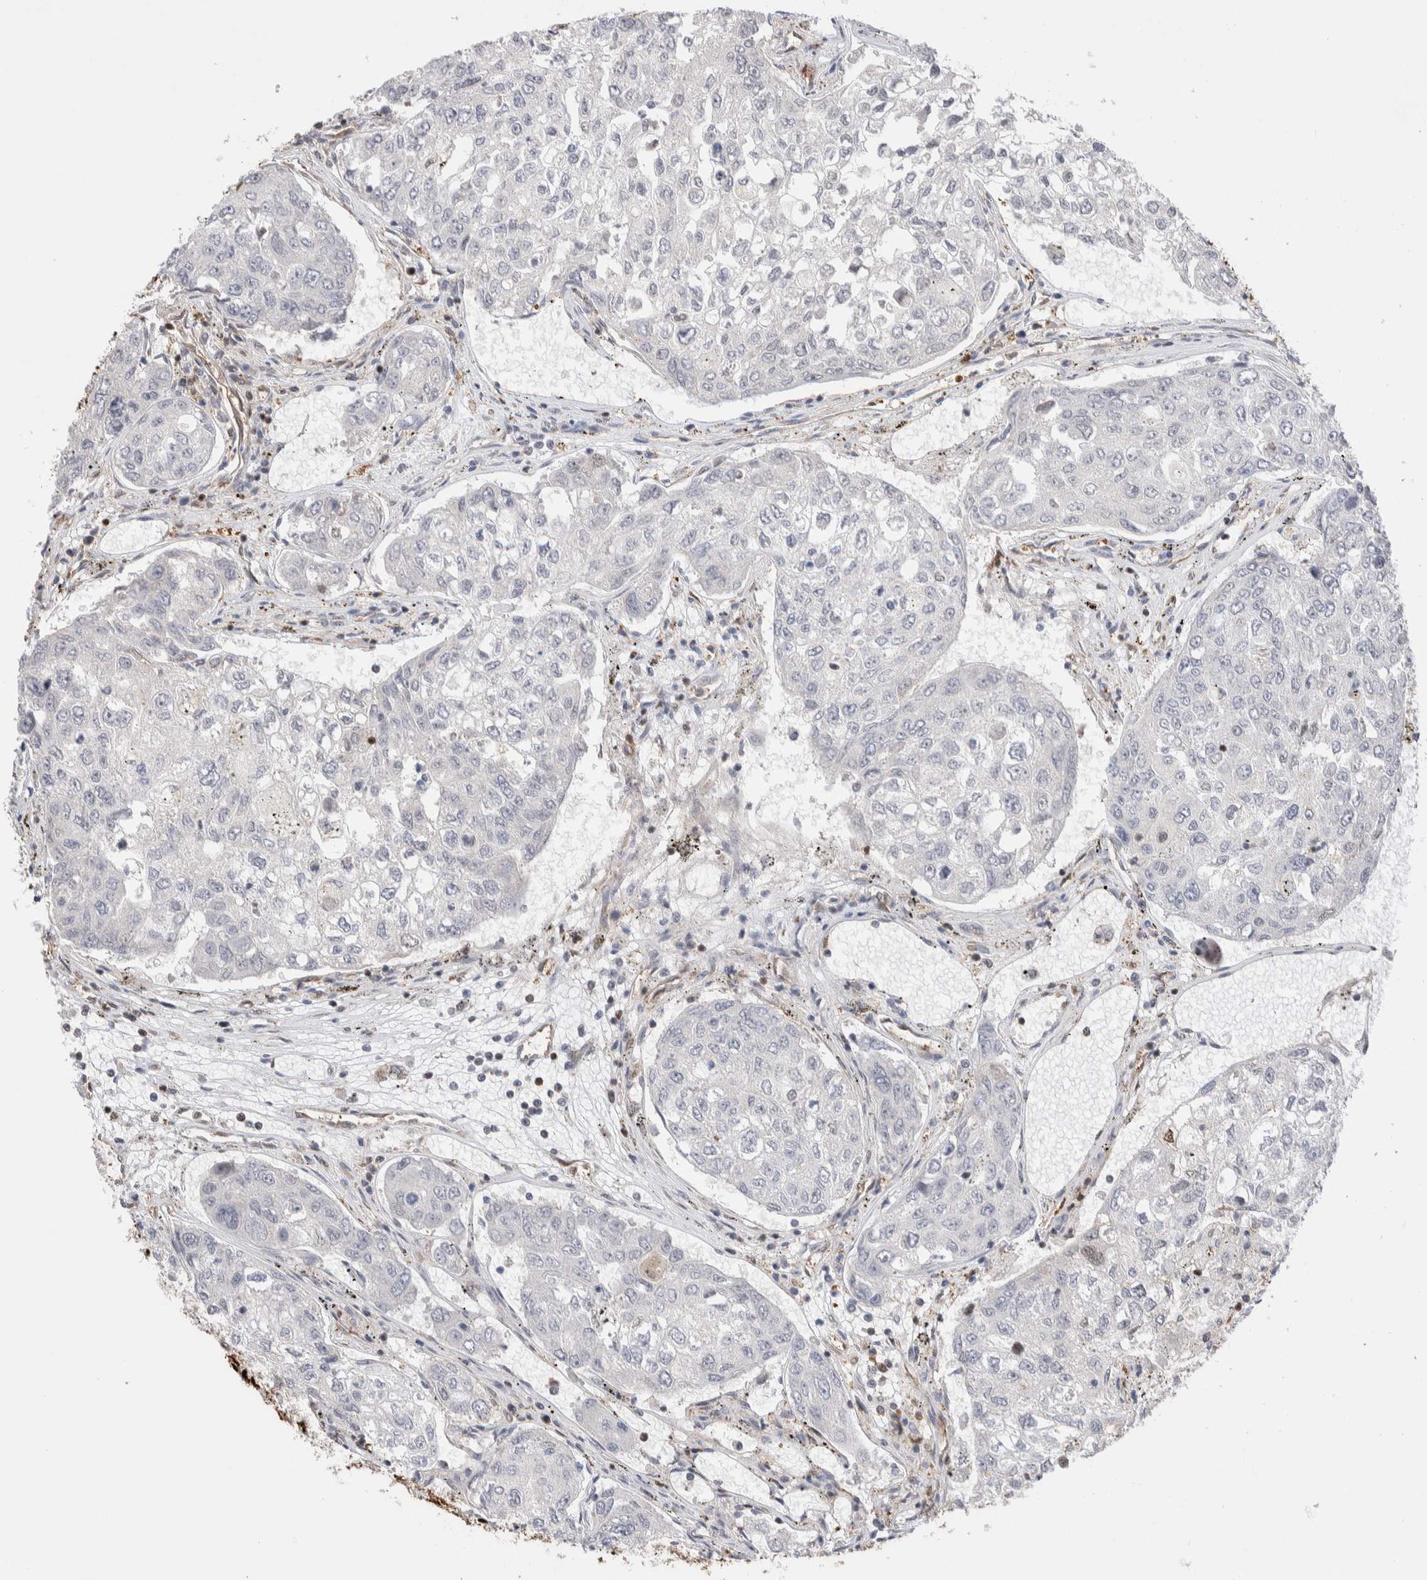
{"staining": {"intensity": "negative", "quantity": "none", "location": "none"}, "tissue": "urothelial cancer", "cell_type": "Tumor cells", "image_type": "cancer", "snomed": [{"axis": "morphology", "description": "Urothelial carcinoma, High grade"}, {"axis": "topography", "description": "Lymph node"}, {"axis": "topography", "description": "Urinary bladder"}], "caption": "Immunohistochemical staining of high-grade urothelial carcinoma shows no significant expression in tumor cells. The staining is performed using DAB (3,3'-diaminobenzidine) brown chromogen with nuclei counter-stained in using hematoxylin.", "gene": "RNASEK-C17orf49", "patient": {"sex": "male", "age": 51}}